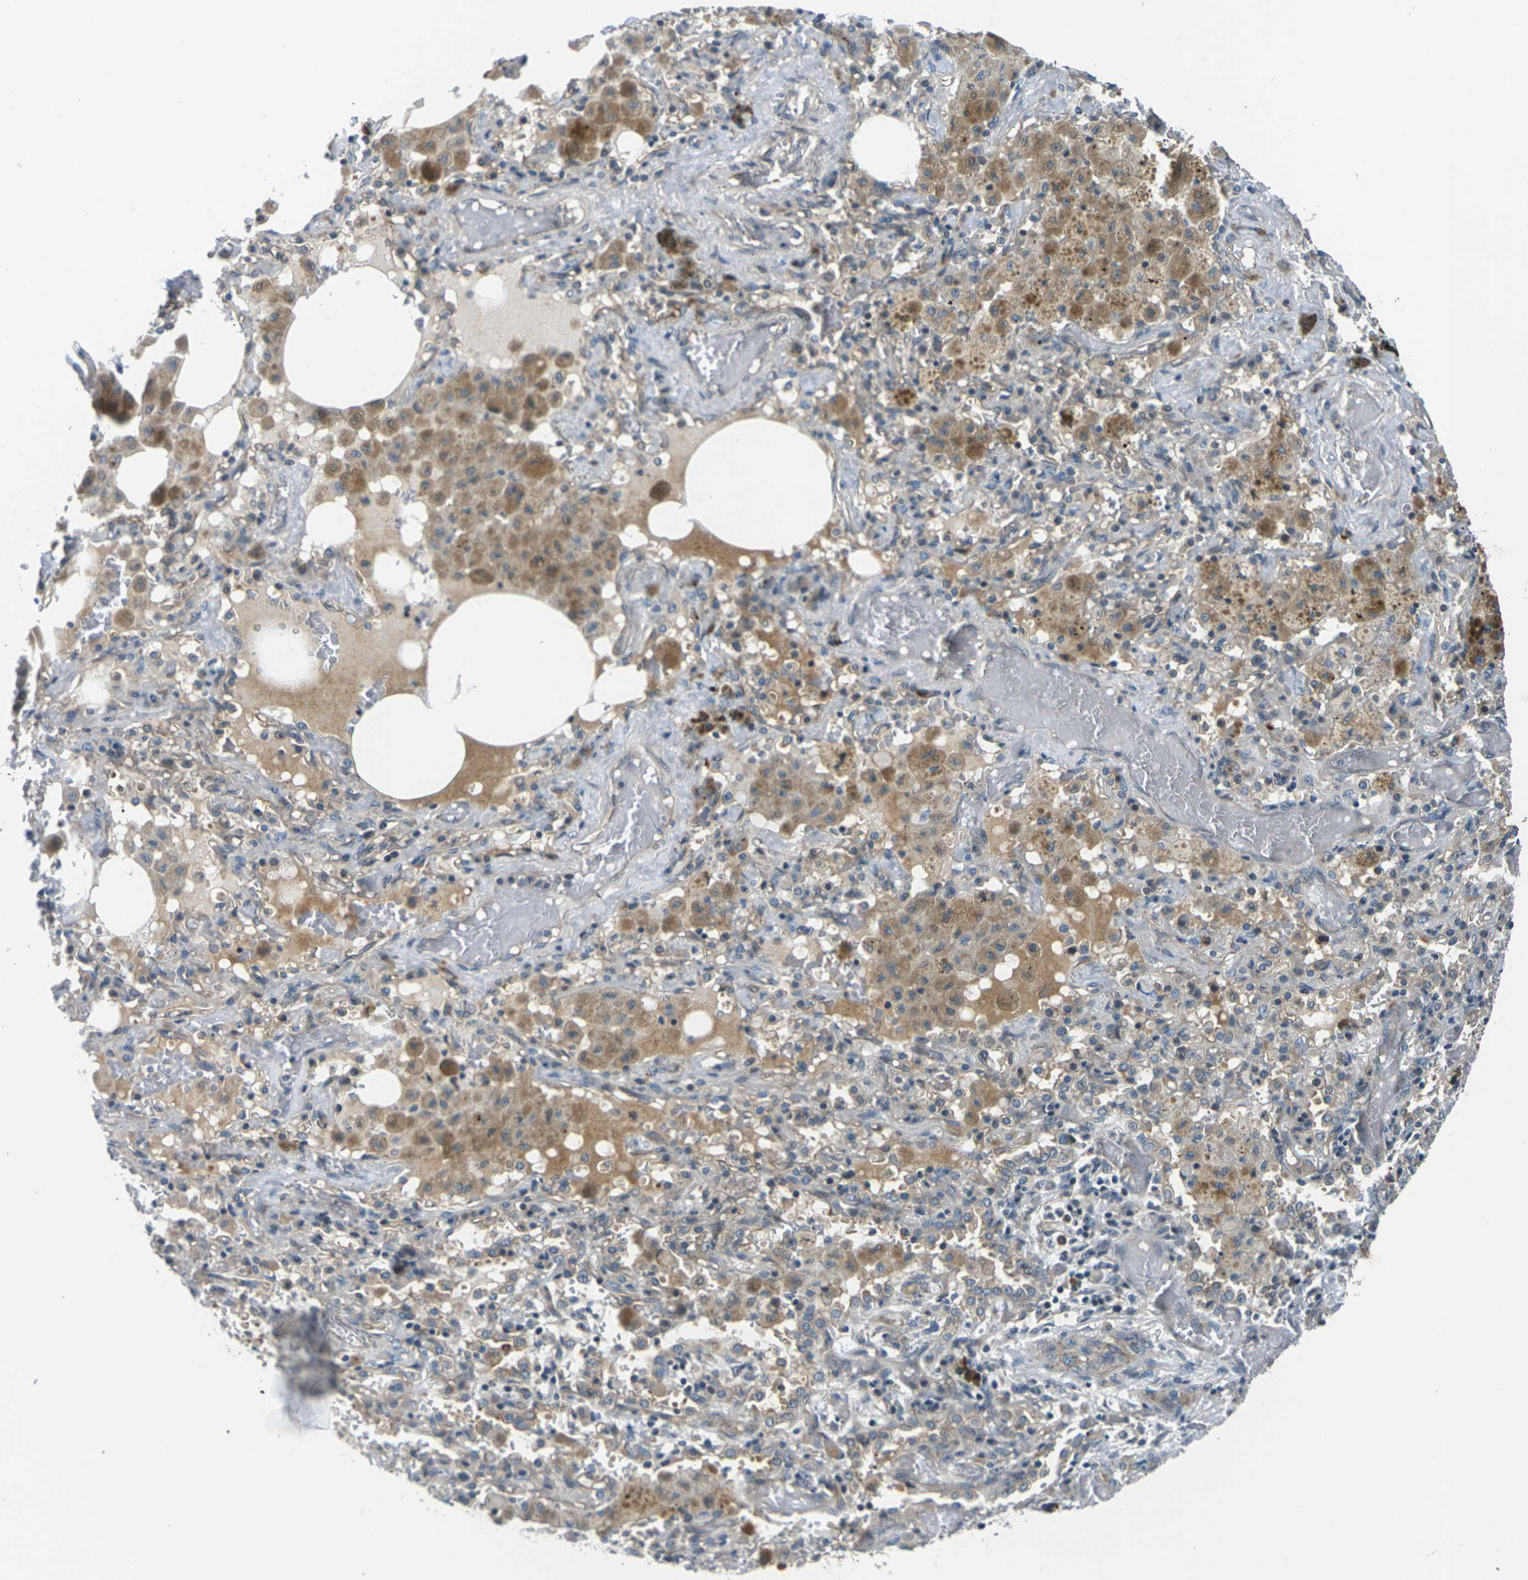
{"staining": {"intensity": "weak", "quantity": "<25%", "location": "cytoplasmic/membranous"}, "tissue": "lung cancer", "cell_type": "Tumor cells", "image_type": "cancer", "snomed": [{"axis": "morphology", "description": "Squamous cell carcinoma, NOS"}, {"axis": "topography", "description": "Lung"}], "caption": "There is no significant staining in tumor cells of squamous cell carcinoma (lung).", "gene": "SLC13A3", "patient": {"sex": "female", "age": 47}}